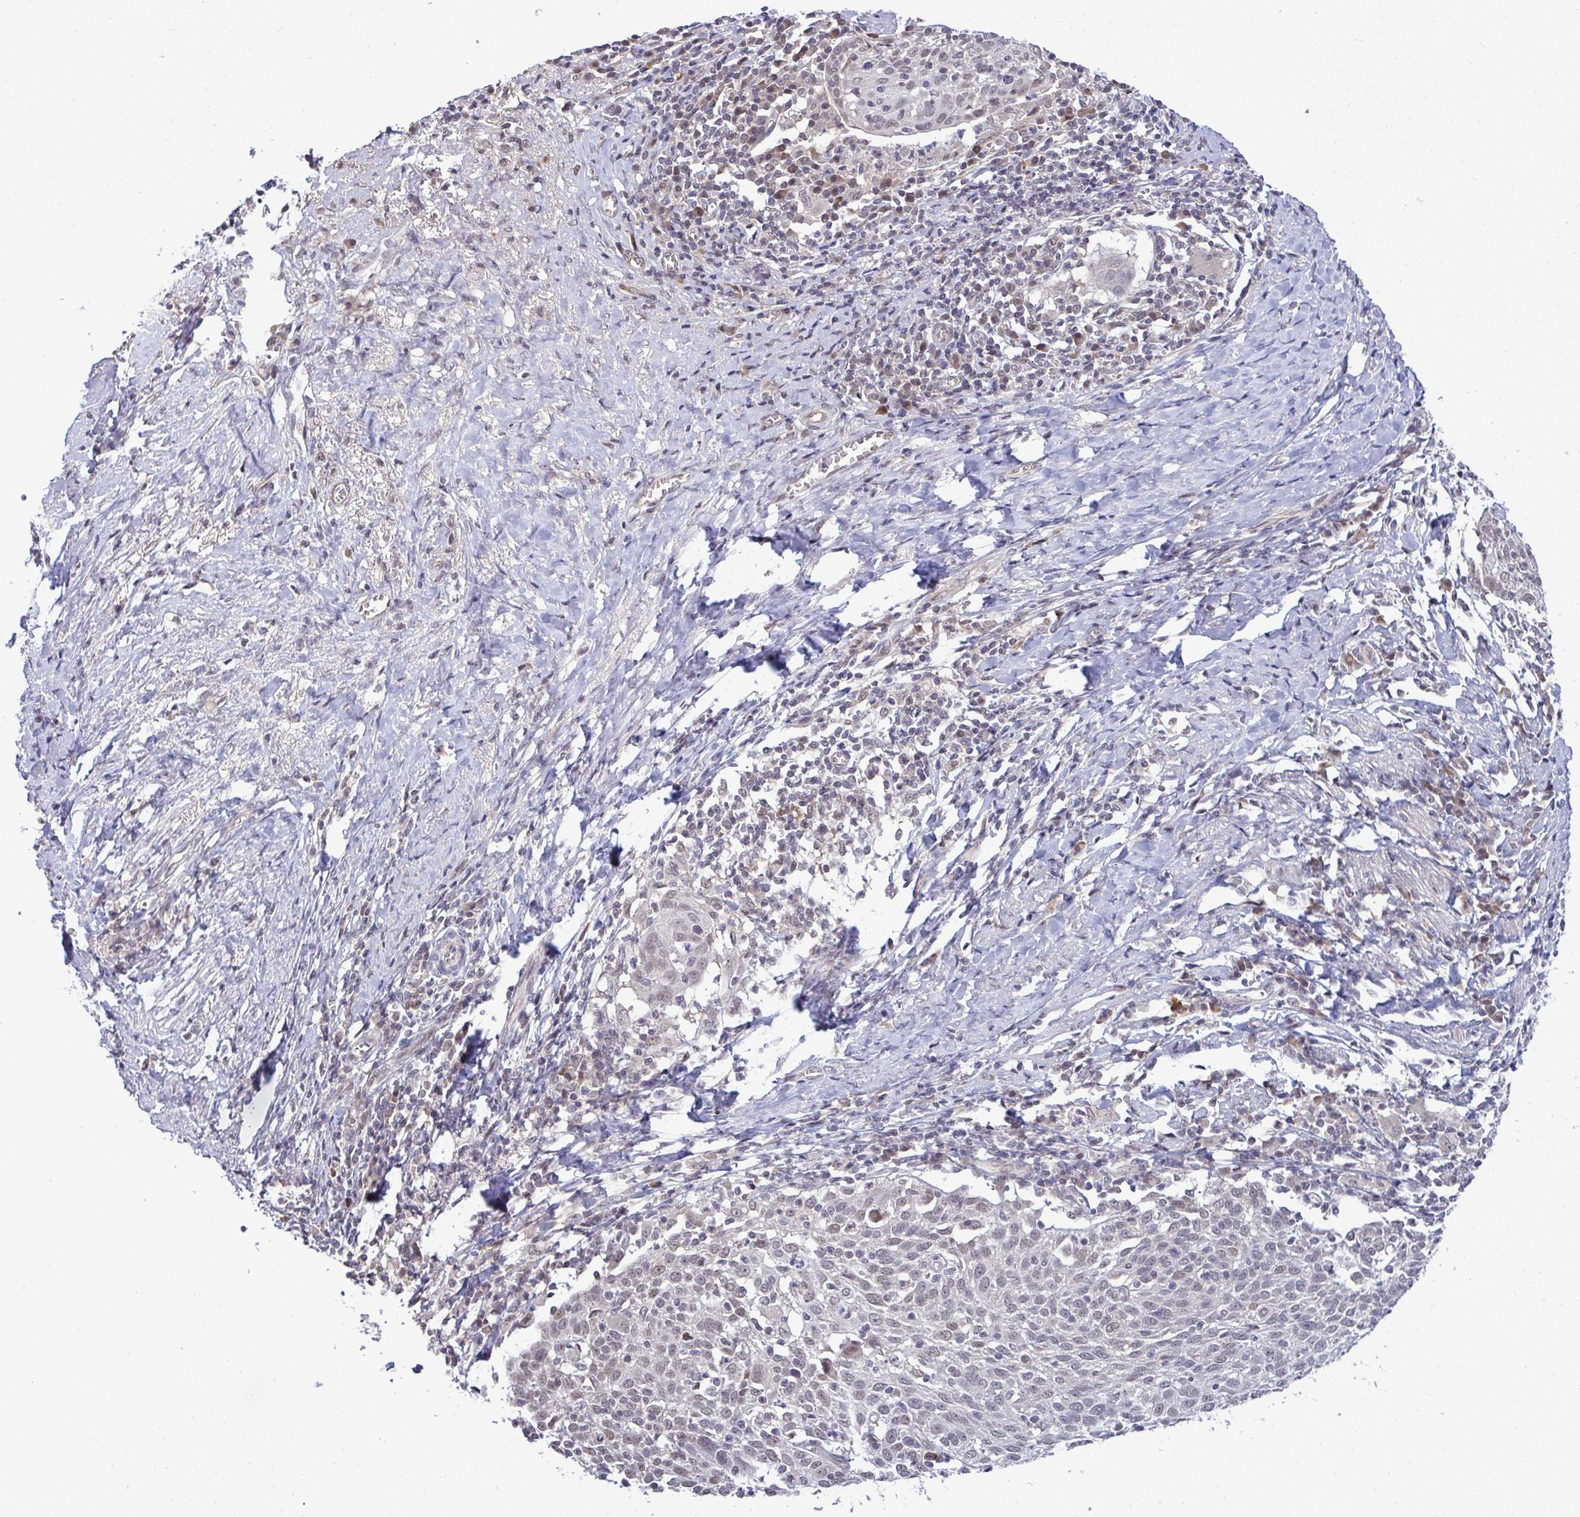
{"staining": {"intensity": "weak", "quantity": "25%-75%", "location": "nuclear"}, "tissue": "cervical cancer", "cell_type": "Tumor cells", "image_type": "cancer", "snomed": [{"axis": "morphology", "description": "Squamous cell carcinoma, NOS"}, {"axis": "topography", "description": "Cervix"}], "caption": "Brown immunohistochemical staining in cervical cancer reveals weak nuclear staining in about 25%-75% of tumor cells.", "gene": "C9orf64", "patient": {"sex": "female", "age": 52}}